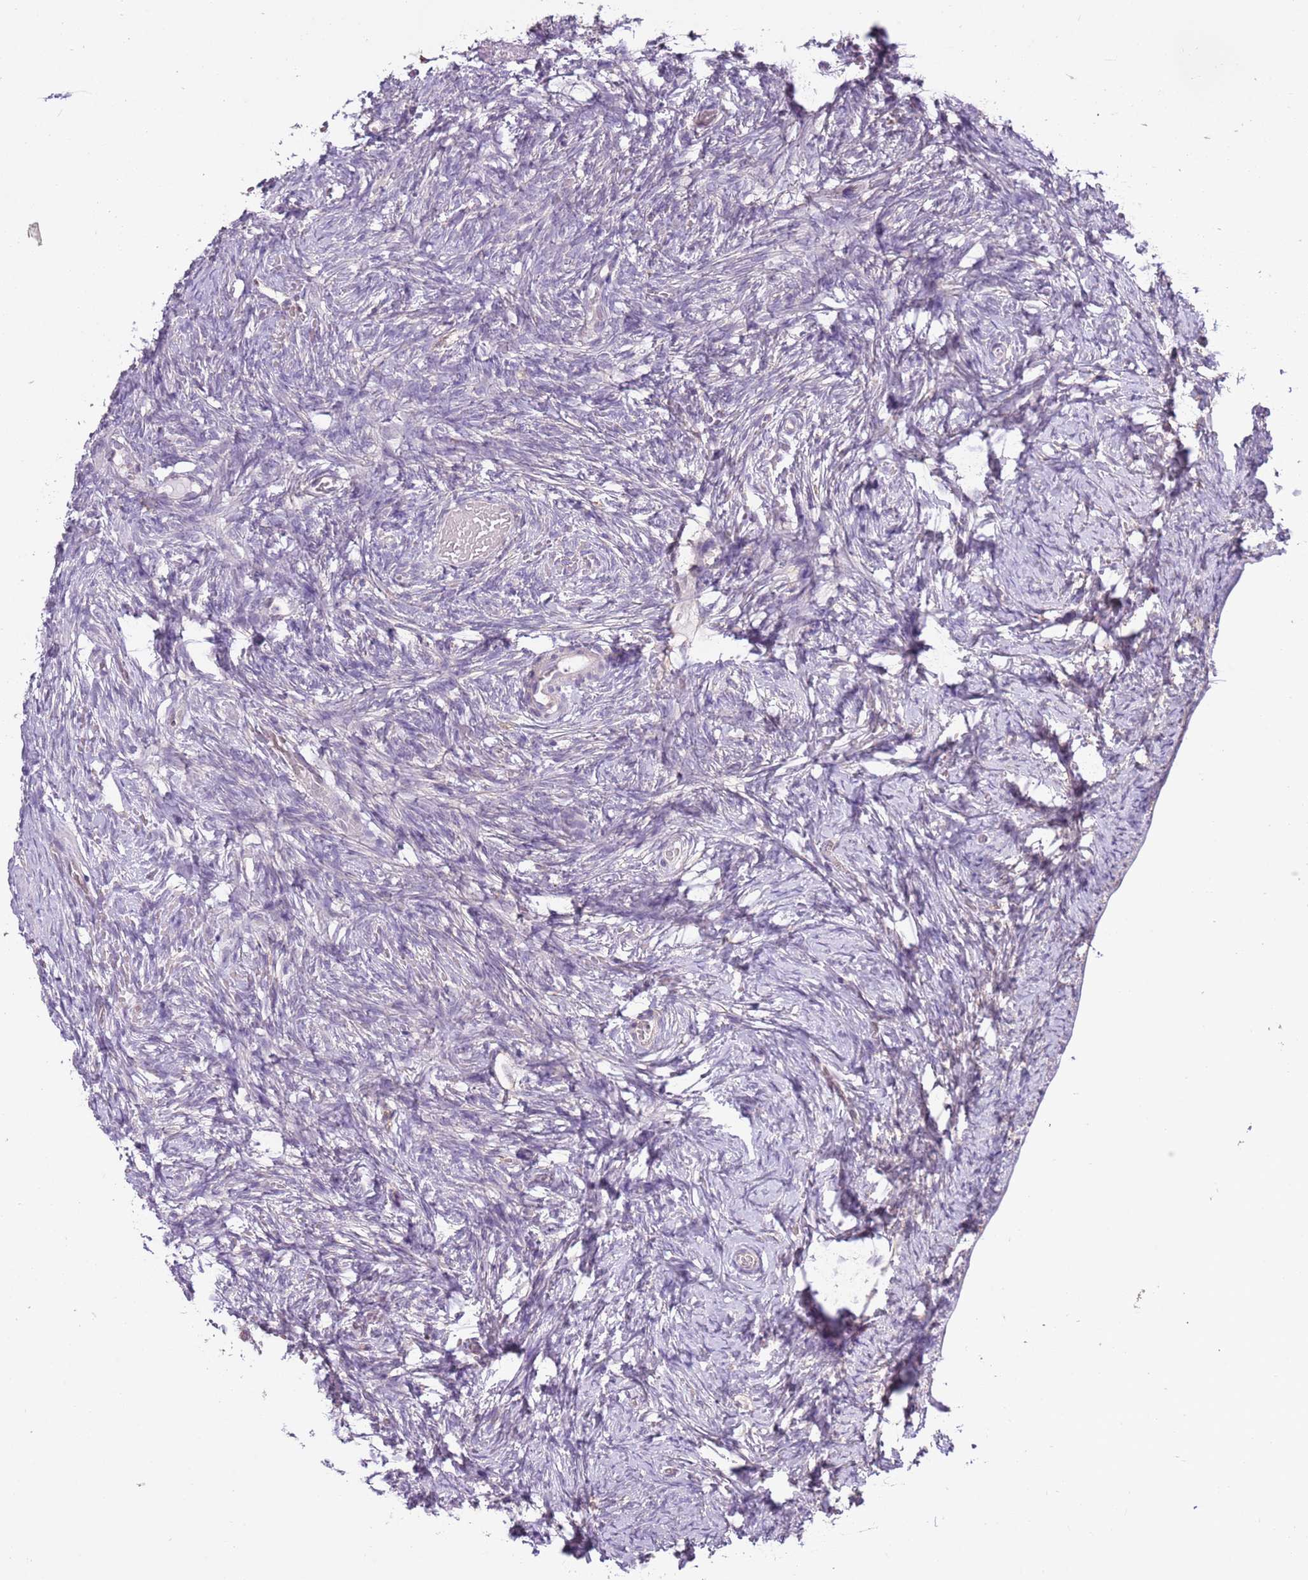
{"staining": {"intensity": "negative", "quantity": "none", "location": "none"}, "tissue": "ovary", "cell_type": "Ovarian stroma cells", "image_type": "normal", "snomed": [{"axis": "morphology", "description": "Adenocarcinoma, NOS"}, {"axis": "topography", "description": "Endometrium"}], "caption": "This is an immunohistochemistry histopathology image of normal ovary. There is no positivity in ovarian stroma cells.", "gene": "CAPN9", "patient": {"sex": "female", "age": 32}}